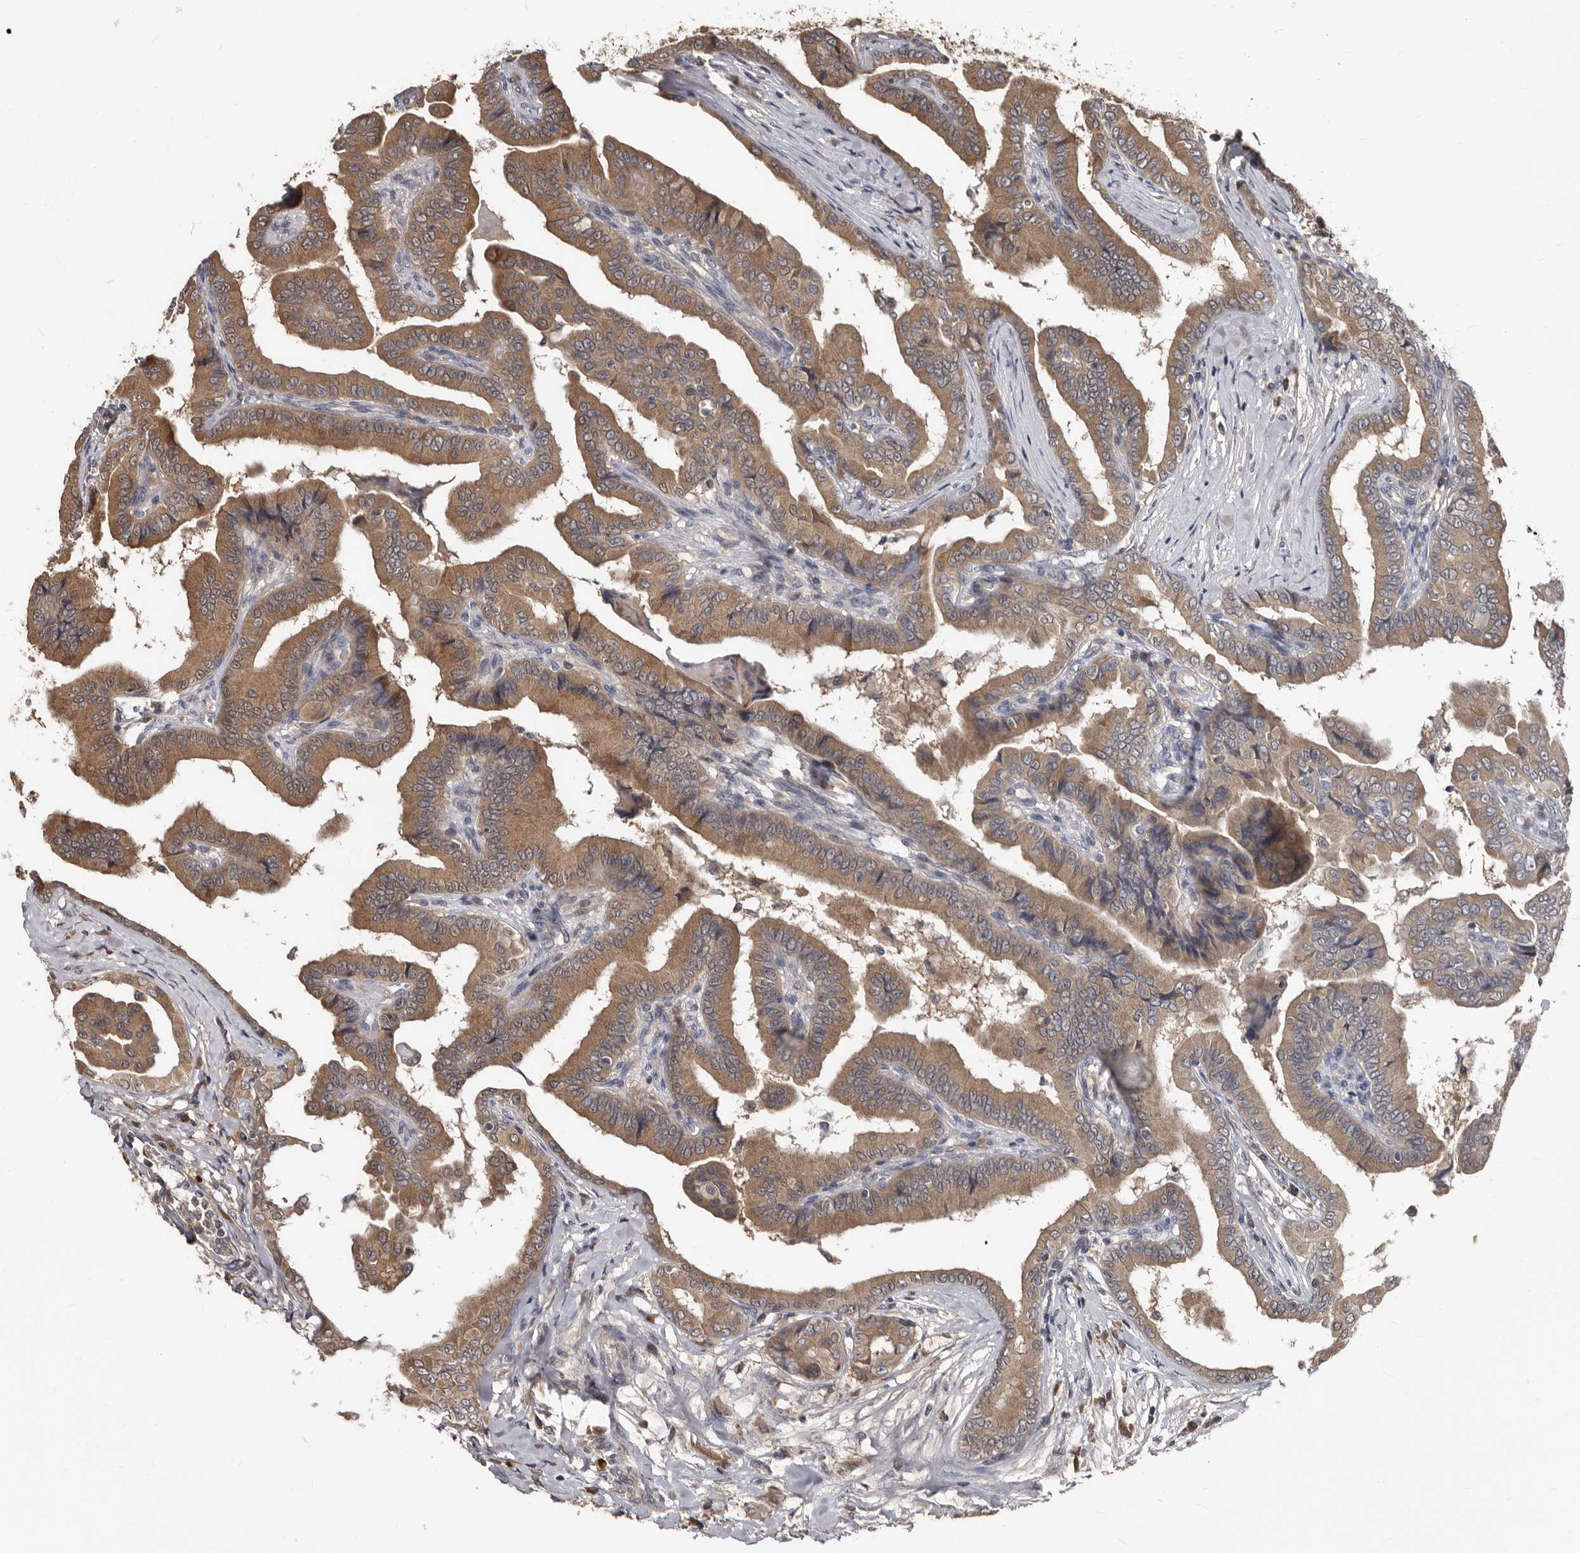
{"staining": {"intensity": "moderate", "quantity": ">75%", "location": "cytoplasmic/membranous"}, "tissue": "thyroid cancer", "cell_type": "Tumor cells", "image_type": "cancer", "snomed": [{"axis": "morphology", "description": "Papillary adenocarcinoma, NOS"}, {"axis": "topography", "description": "Thyroid gland"}], "caption": "A high-resolution micrograph shows IHC staining of thyroid cancer (papillary adenocarcinoma), which shows moderate cytoplasmic/membranous positivity in approximately >75% of tumor cells.", "gene": "PMVK", "patient": {"sex": "male", "age": 33}}